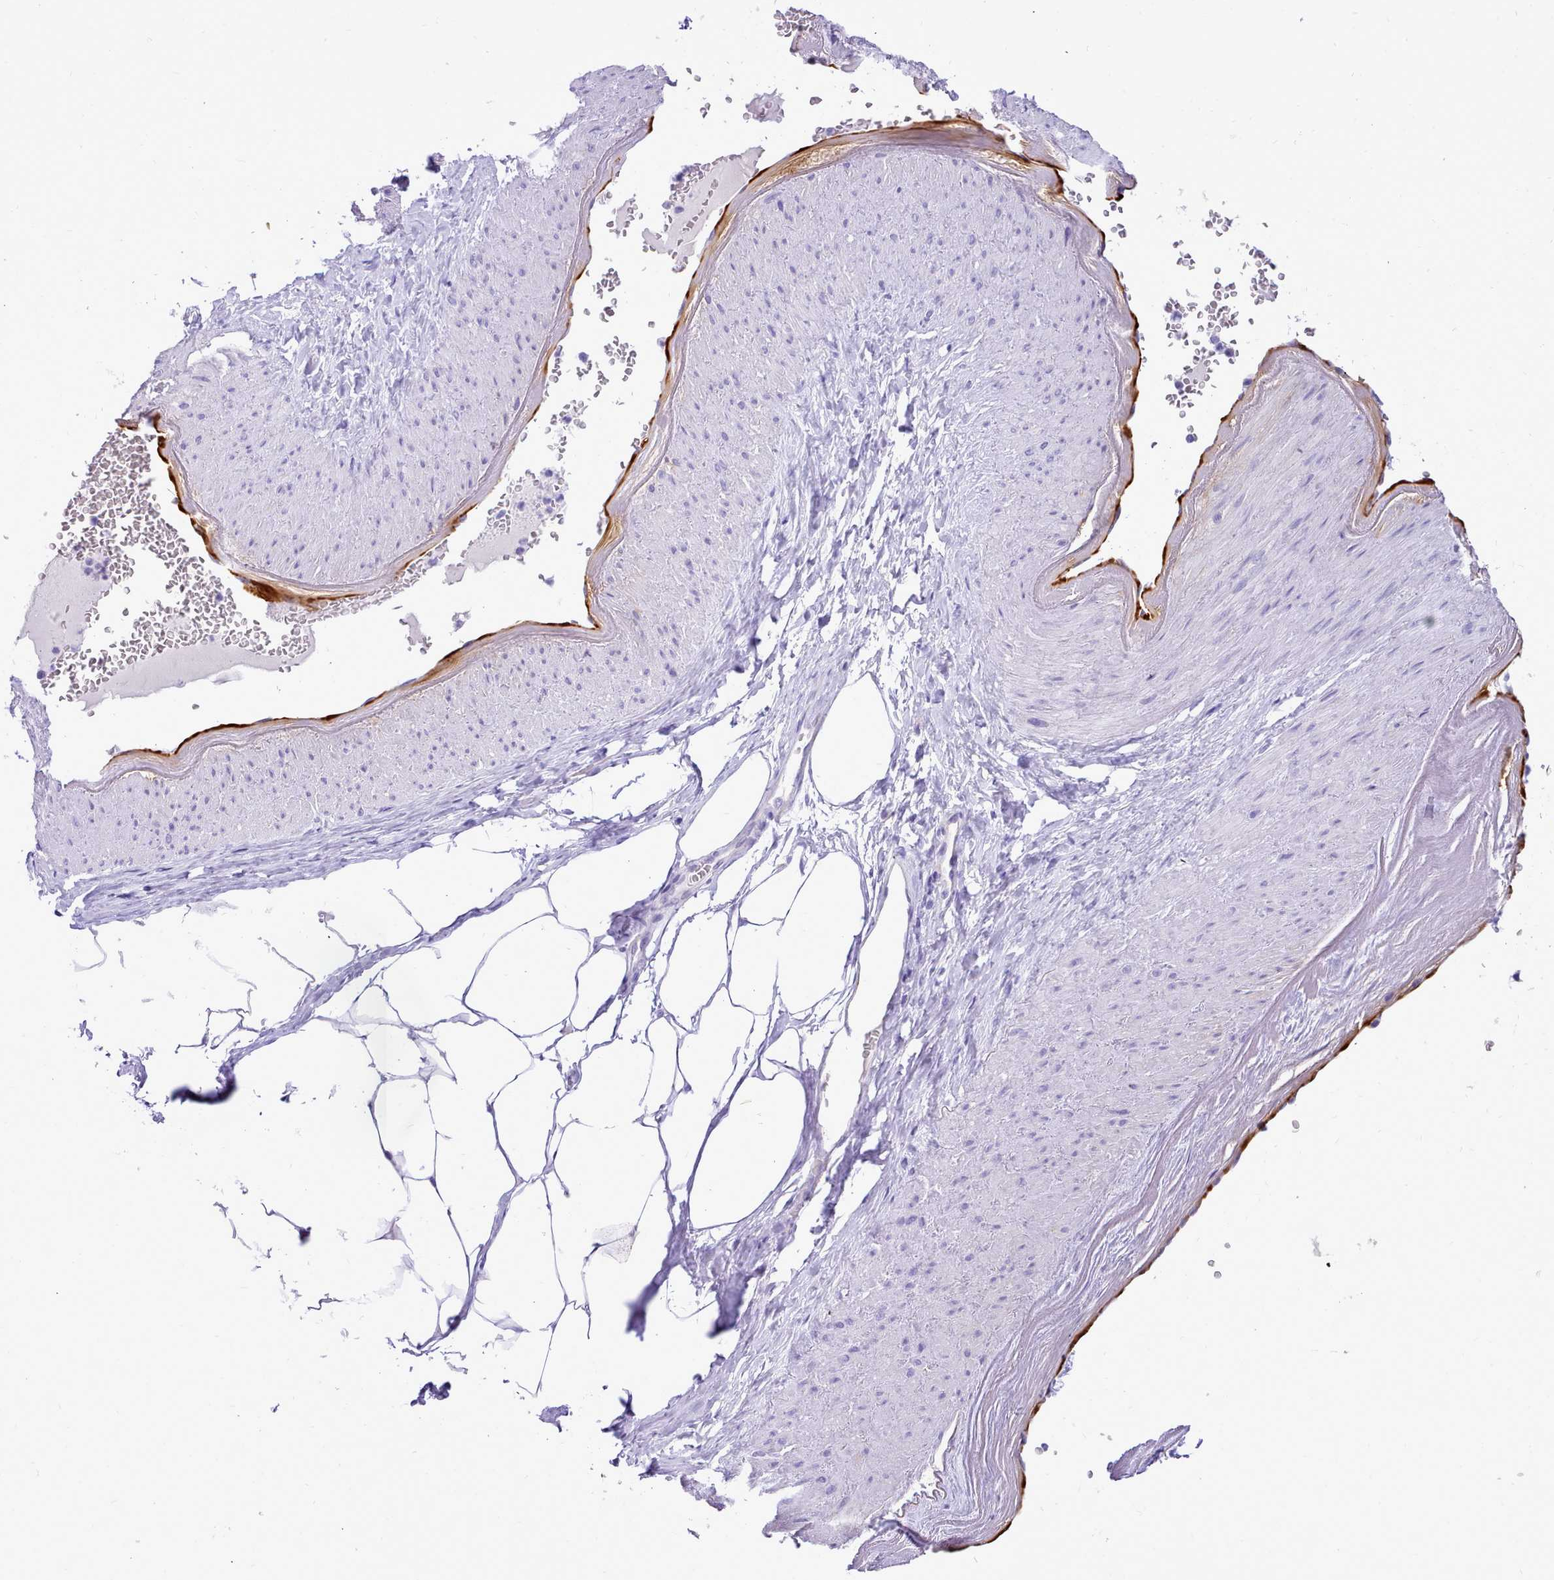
{"staining": {"intensity": "negative", "quantity": "none", "location": "none"}, "tissue": "adipose tissue", "cell_type": "Adipocytes", "image_type": "normal", "snomed": [{"axis": "morphology", "description": "Normal tissue, NOS"}, {"axis": "morphology", "description": "Adenocarcinoma, Low grade"}, {"axis": "topography", "description": "Prostate"}, {"axis": "topography", "description": "Peripheral nerve tissue"}], "caption": "Unremarkable adipose tissue was stained to show a protein in brown. There is no significant expression in adipocytes. (IHC, brightfield microscopy, high magnification).", "gene": "LRRC37A2", "patient": {"sex": "male", "age": 63}}